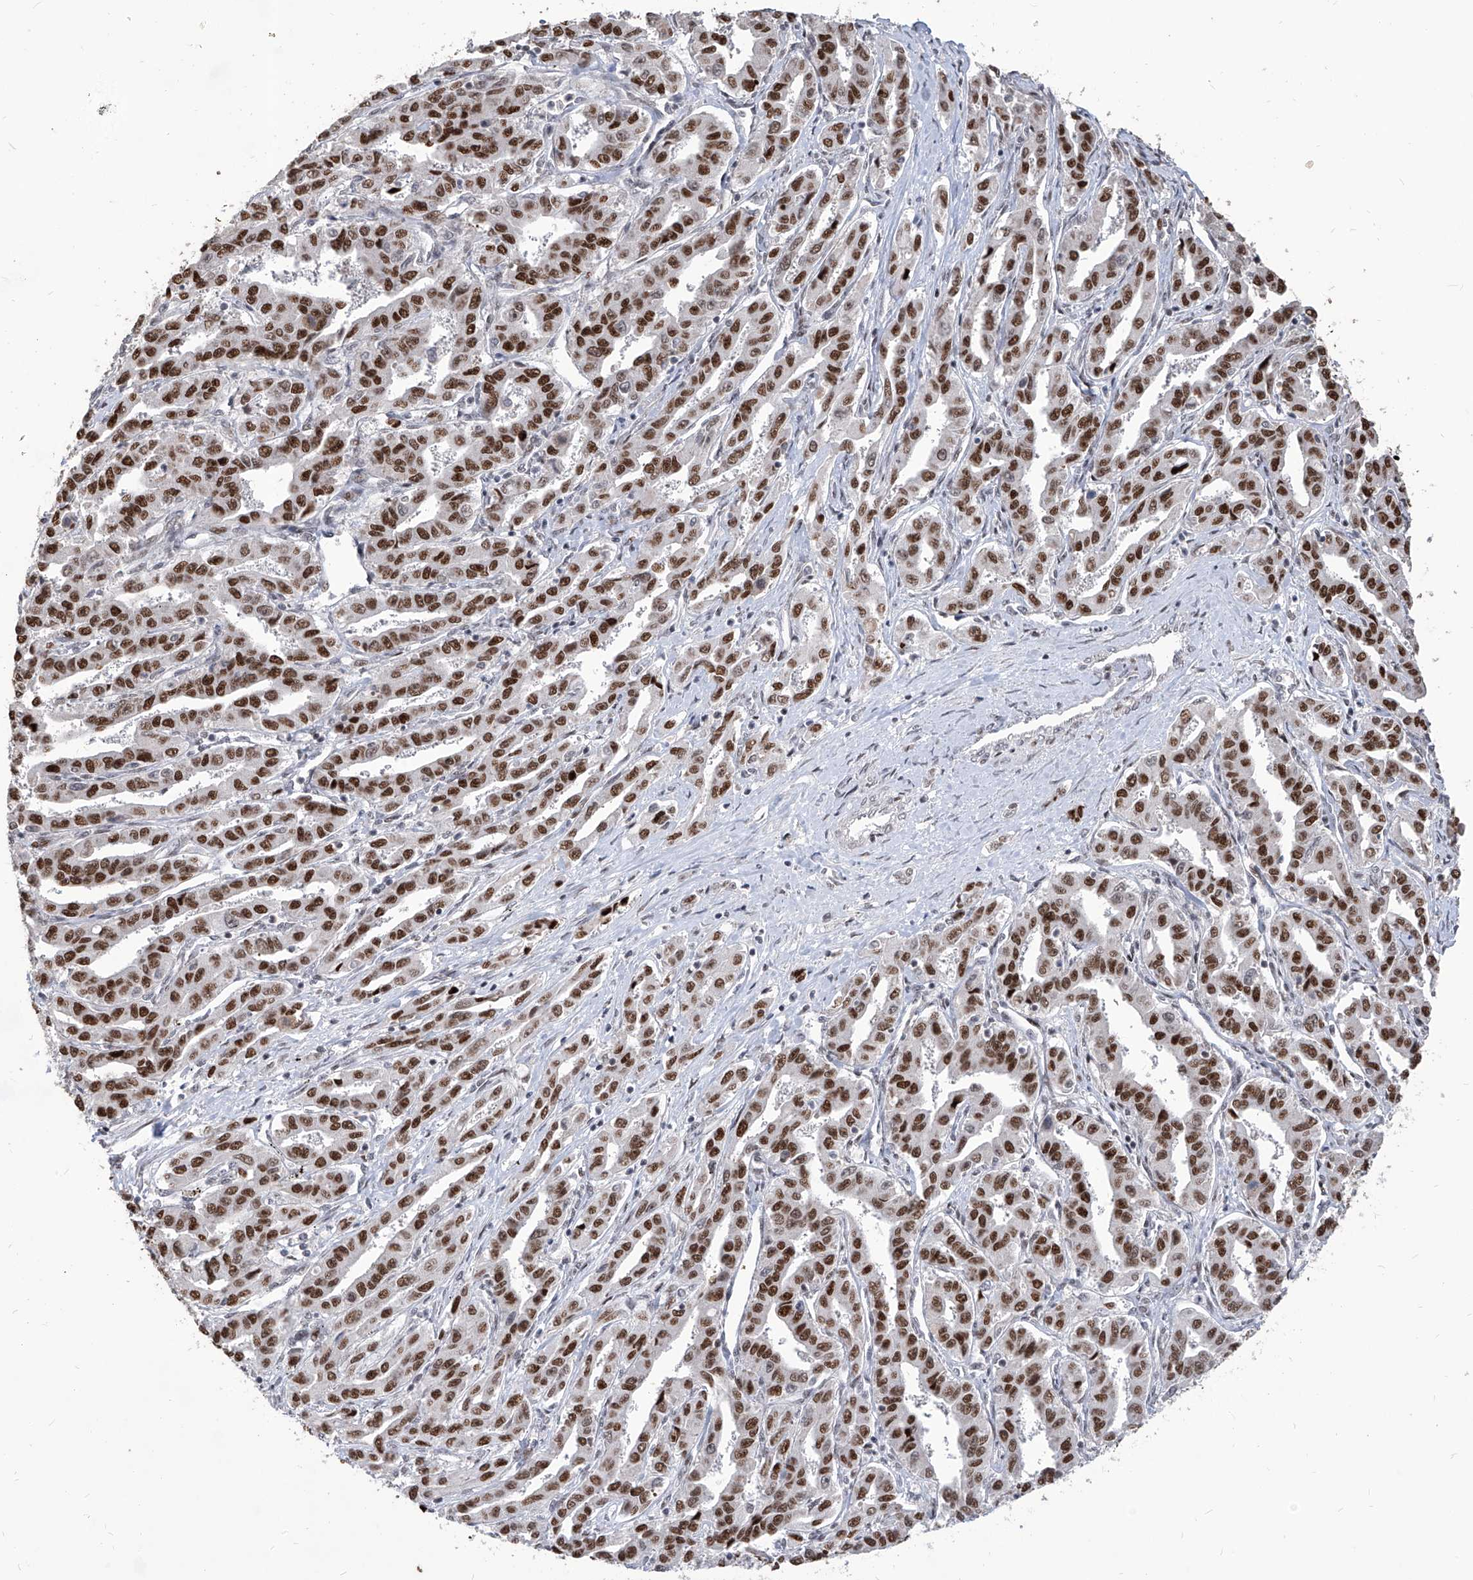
{"staining": {"intensity": "strong", "quantity": ">75%", "location": "nuclear"}, "tissue": "liver cancer", "cell_type": "Tumor cells", "image_type": "cancer", "snomed": [{"axis": "morphology", "description": "Cholangiocarcinoma"}, {"axis": "topography", "description": "Liver"}], "caption": "Protein expression analysis of human cholangiocarcinoma (liver) reveals strong nuclear positivity in about >75% of tumor cells.", "gene": "IRF2", "patient": {"sex": "male", "age": 59}}